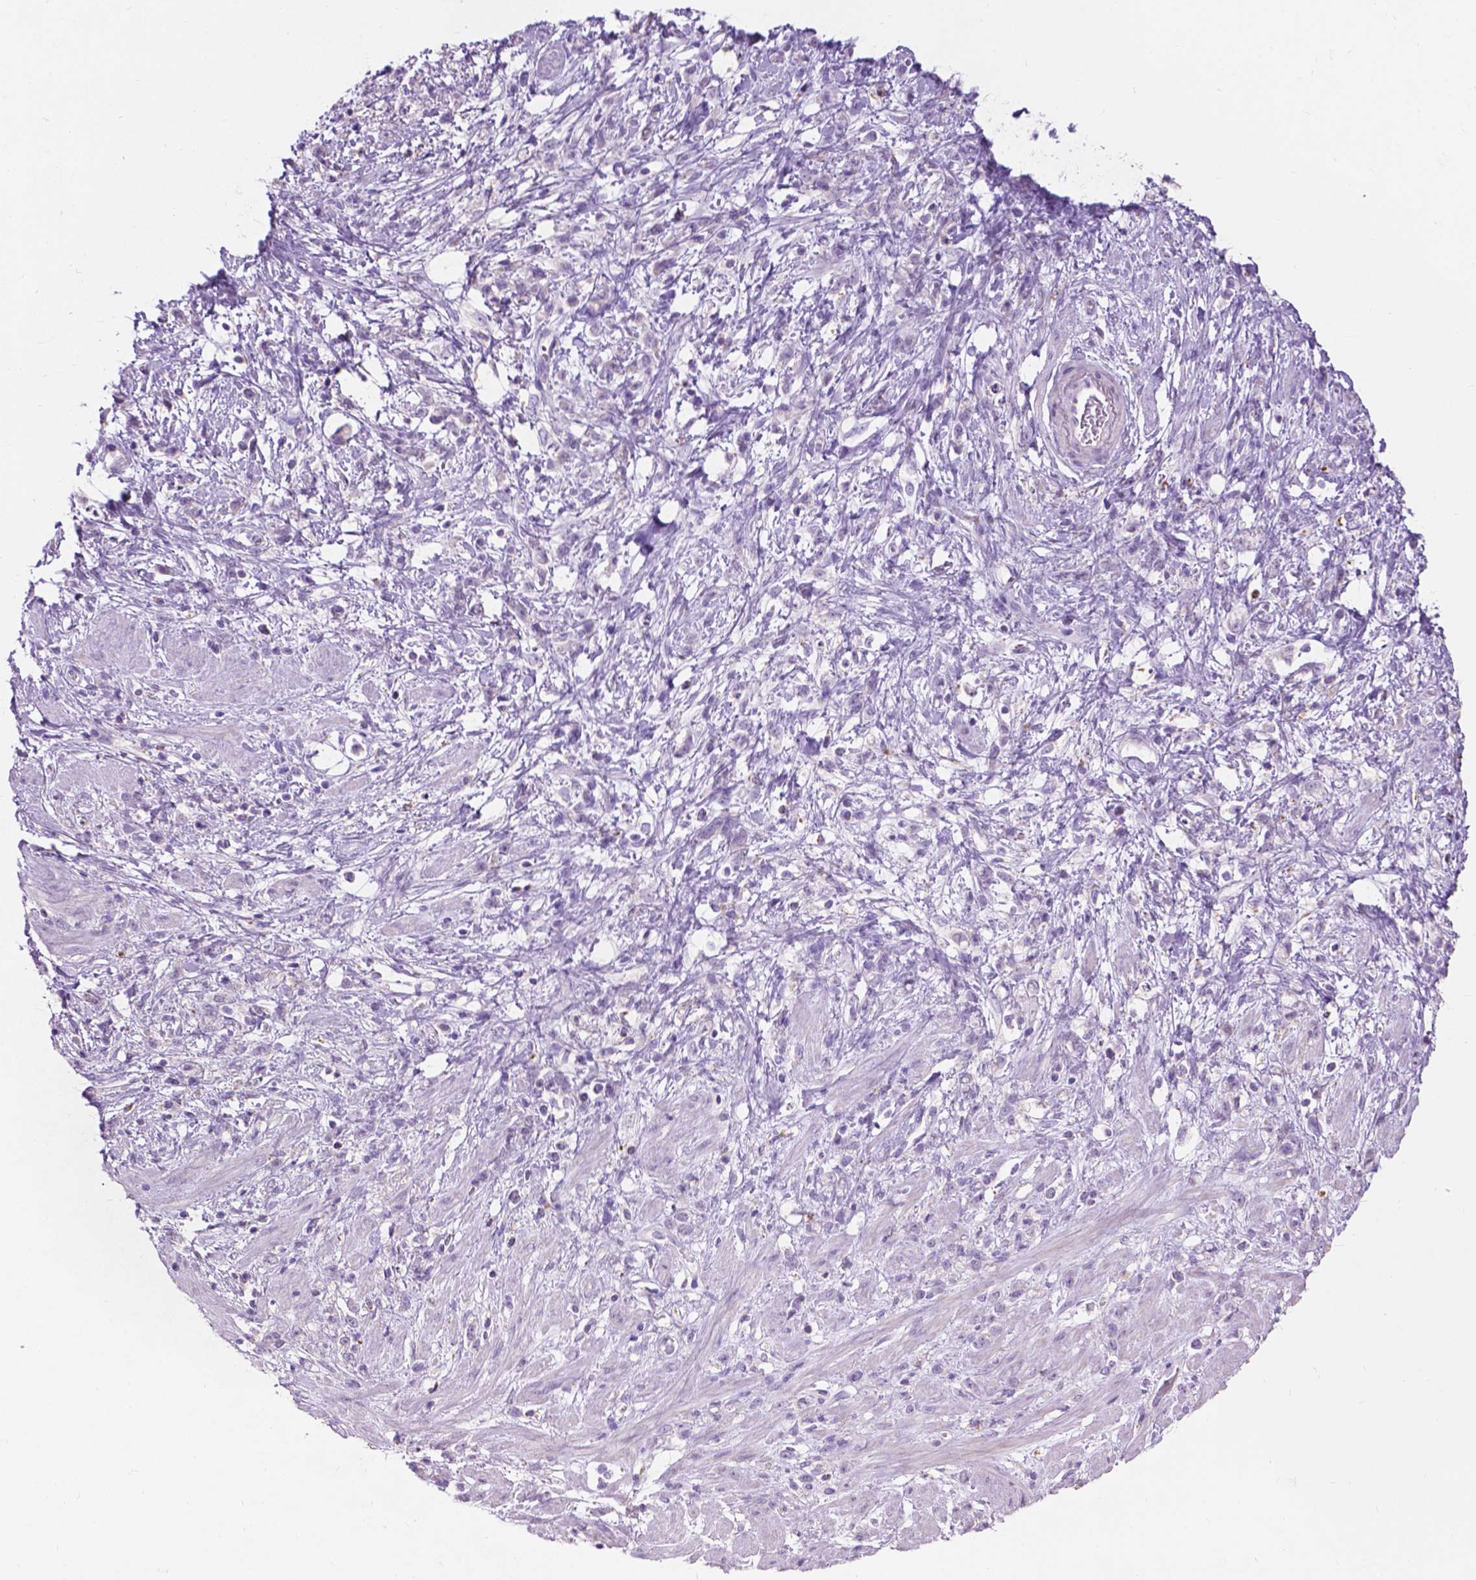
{"staining": {"intensity": "negative", "quantity": "none", "location": "none"}, "tissue": "stomach cancer", "cell_type": "Tumor cells", "image_type": "cancer", "snomed": [{"axis": "morphology", "description": "Adenocarcinoma, NOS"}, {"axis": "topography", "description": "Stomach"}], "caption": "There is no significant staining in tumor cells of stomach adenocarcinoma.", "gene": "NOXO1", "patient": {"sex": "female", "age": 60}}